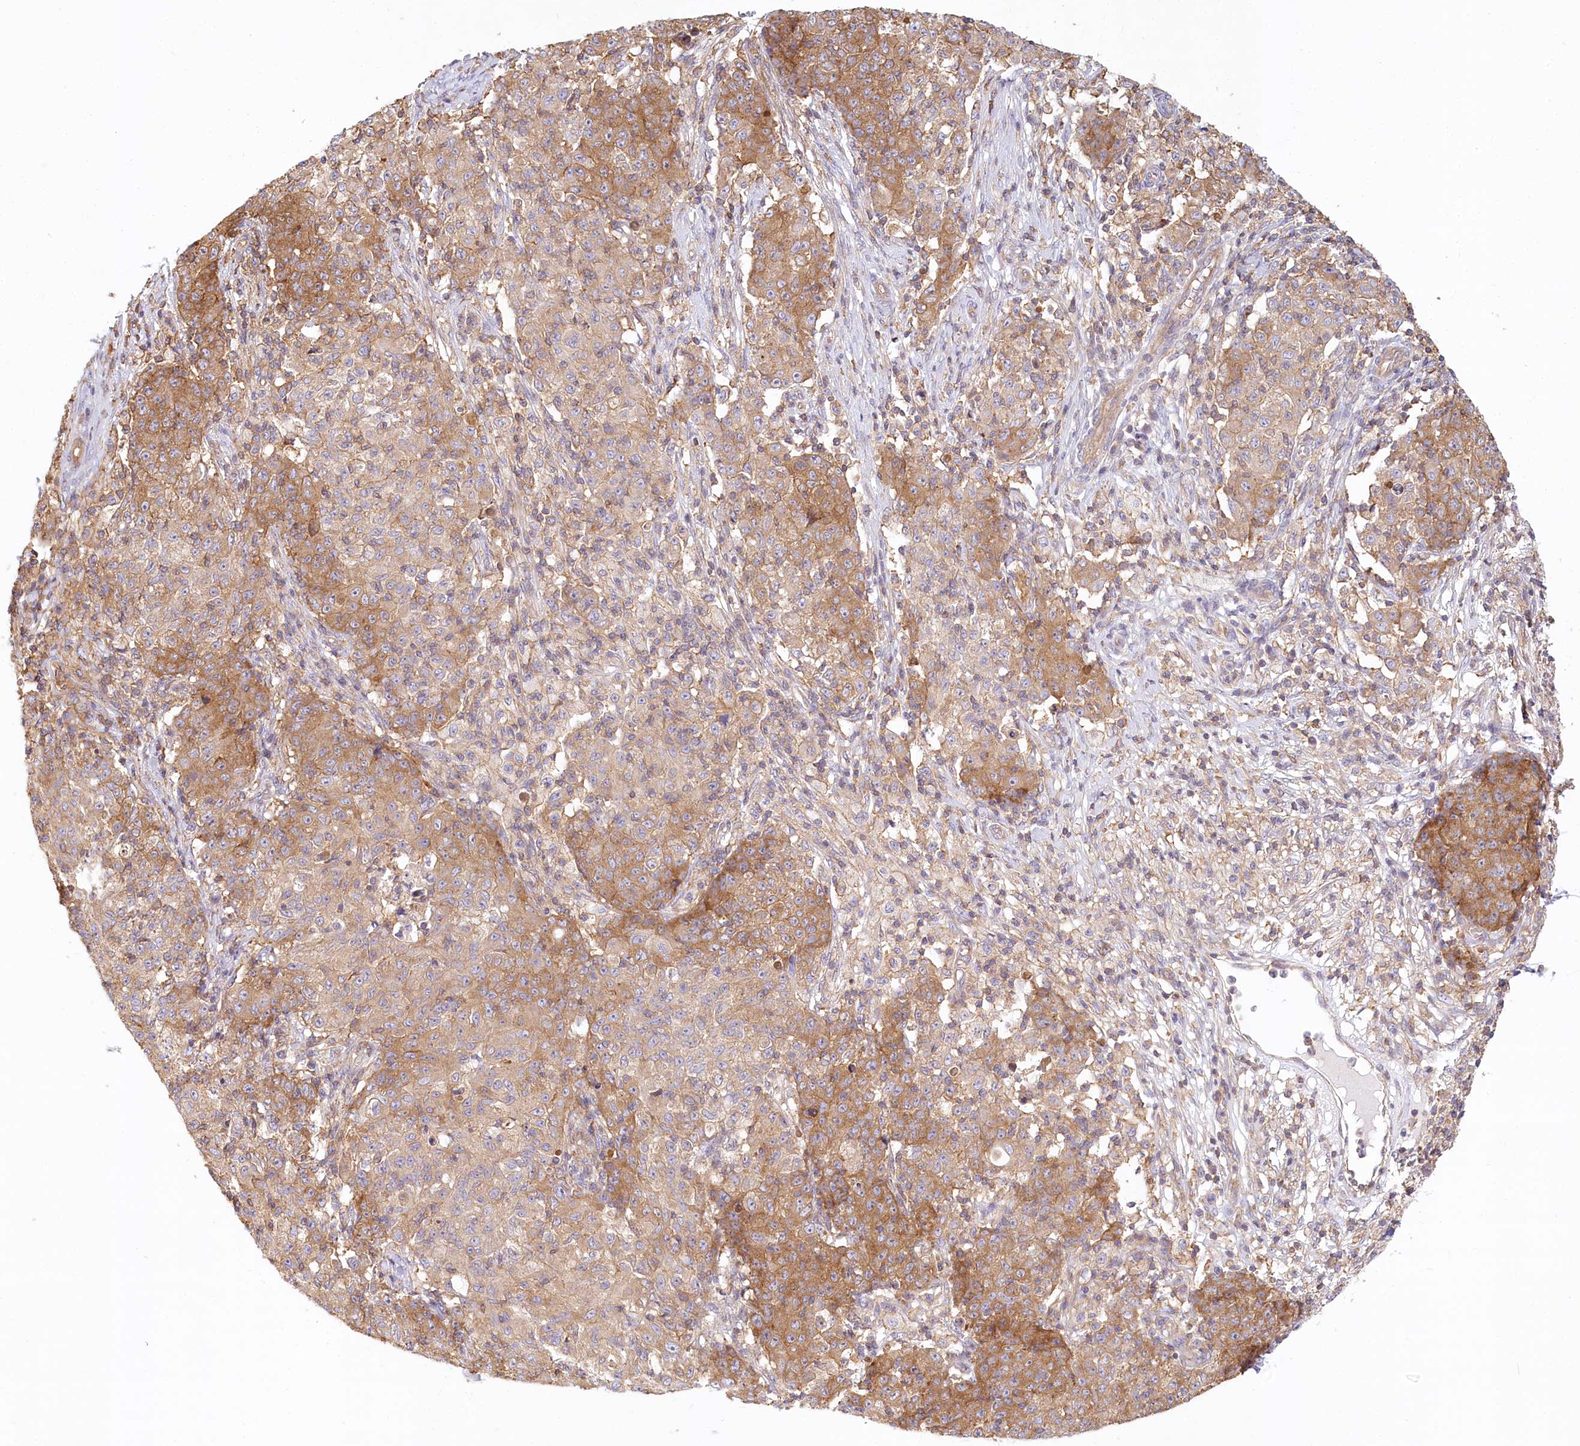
{"staining": {"intensity": "moderate", "quantity": "25%-75%", "location": "cytoplasmic/membranous"}, "tissue": "ovarian cancer", "cell_type": "Tumor cells", "image_type": "cancer", "snomed": [{"axis": "morphology", "description": "Carcinoma, endometroid"}, {"axis": "topography", "description": "Ovary"}], "caption": "A medium amount of moderate cytoplasmic/membranous staining is appreciated in approximately 25%-75% of tumor cells in endometroid carcinoma (ovarian) tissue.", "gene": "UMPS", "patient": {"sex": "female", "age": 42}}